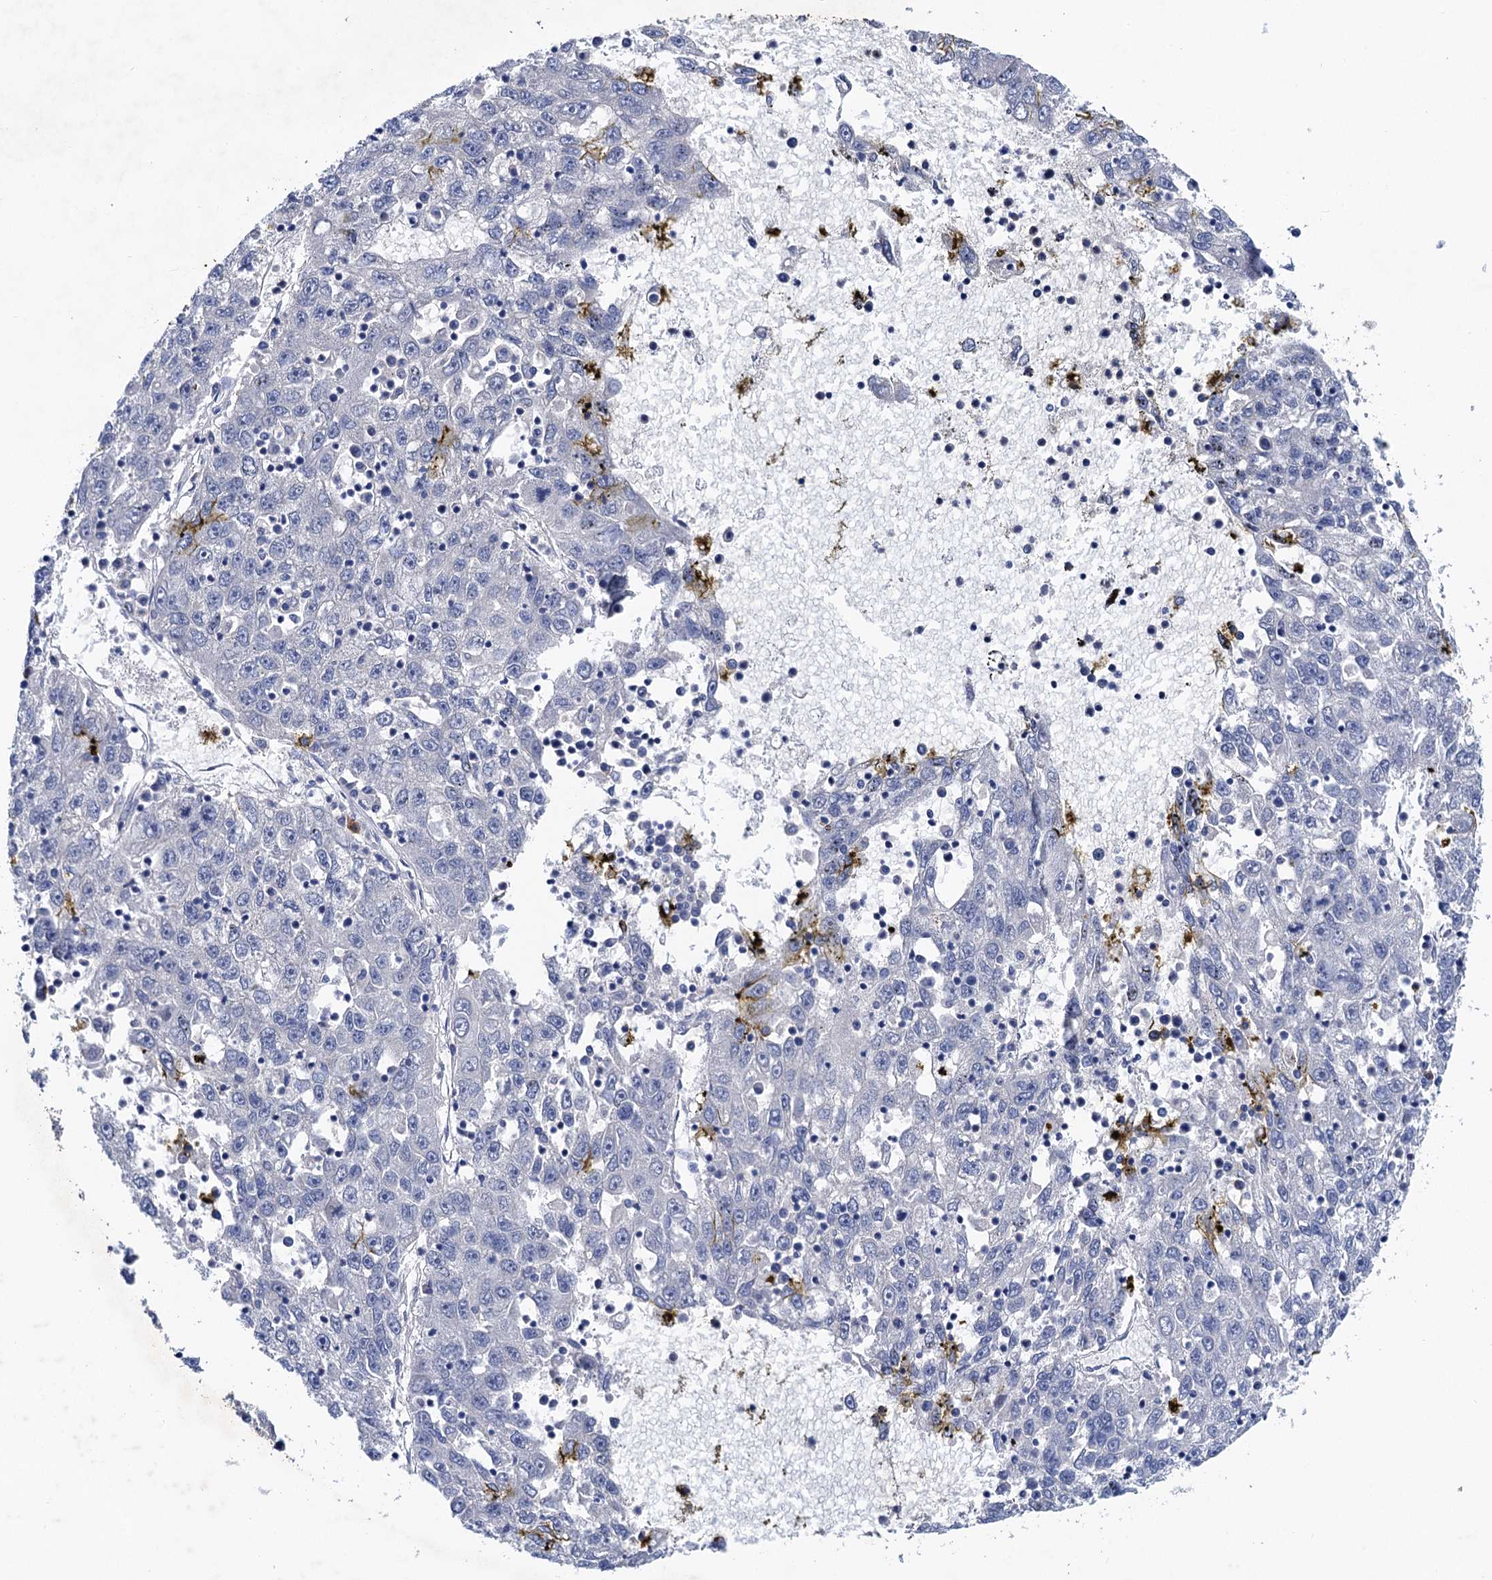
{"staining": {"intensity": "negative", "quantity": "none", "location": "none"}, "tissue": "liver cancer", "cell_type": "Tumor cells", "image_type": "cancer", "snomed": [{"axis": "morphology", "description": "Carcinoma, Hepatocellular, NOS"}, {"axis": "topography", "description": "Liver"}], "caption": "The micrograph reveals no staining of tumor cells in liver cancer.", "gene": "TMEM39B", "patient": {"sex": "male", "age": 49}}